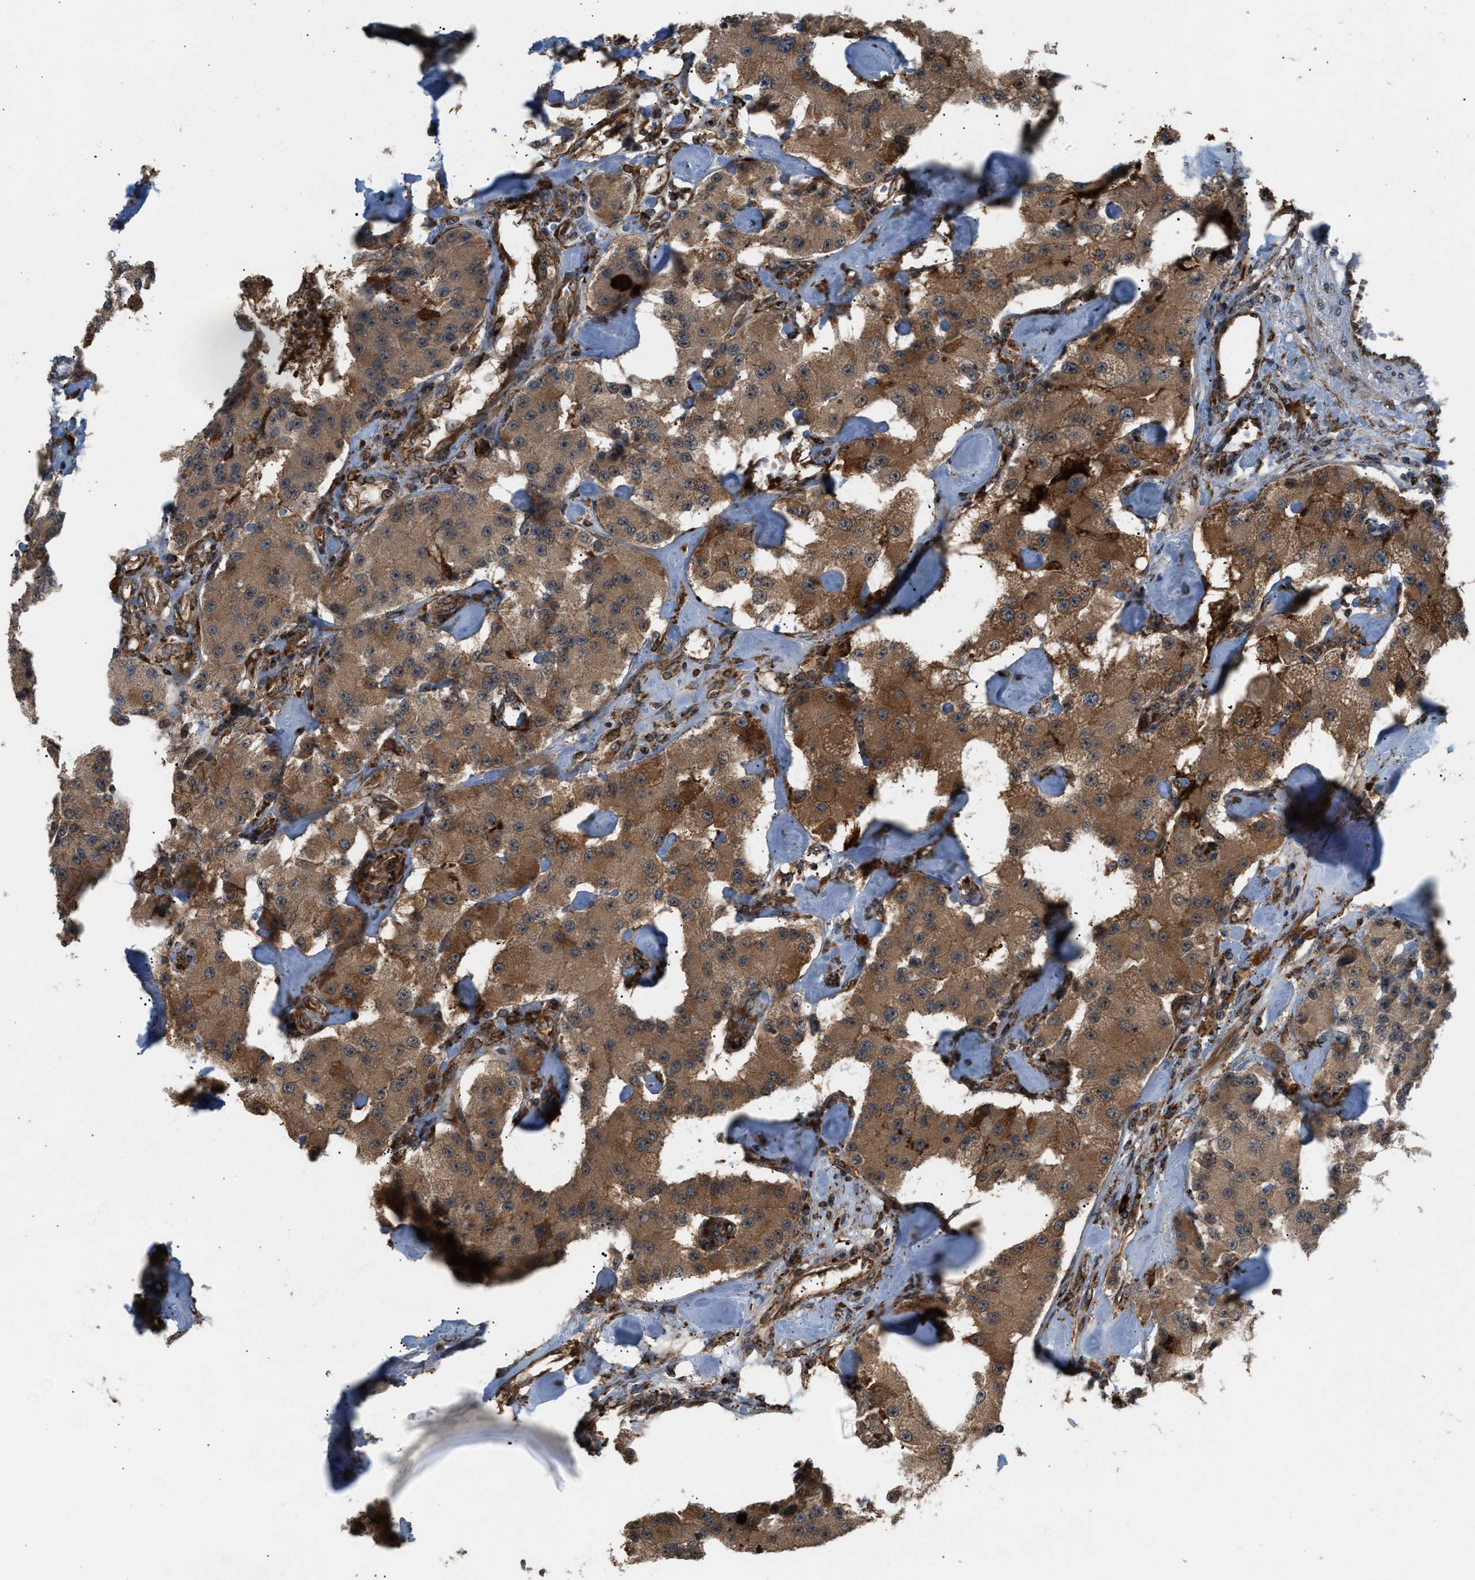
{"staining": {"intensity": "moderate", "quantity": ">75%", "location": "cytoplasmic/membranous"}, "tissue": "carcinoid", "cell_type": "Tumor cells", "image_type": "cancer", "snomed": [{"axis": "morphology", "description": "Carcinoid, malignant, NOS"}, {"axis": "topography", "description": "Pancreas"}], "caption": "Carcinoid tissue exhibits moderate cytoplasmic/membranous expression in about >75% of tumor cells, visualized by immunohistochemistry. (IHC, brightfield microscopy, high magnification).", "gene": "BAIAP2L1", "patient": {"sex": "male", "age": 41}}